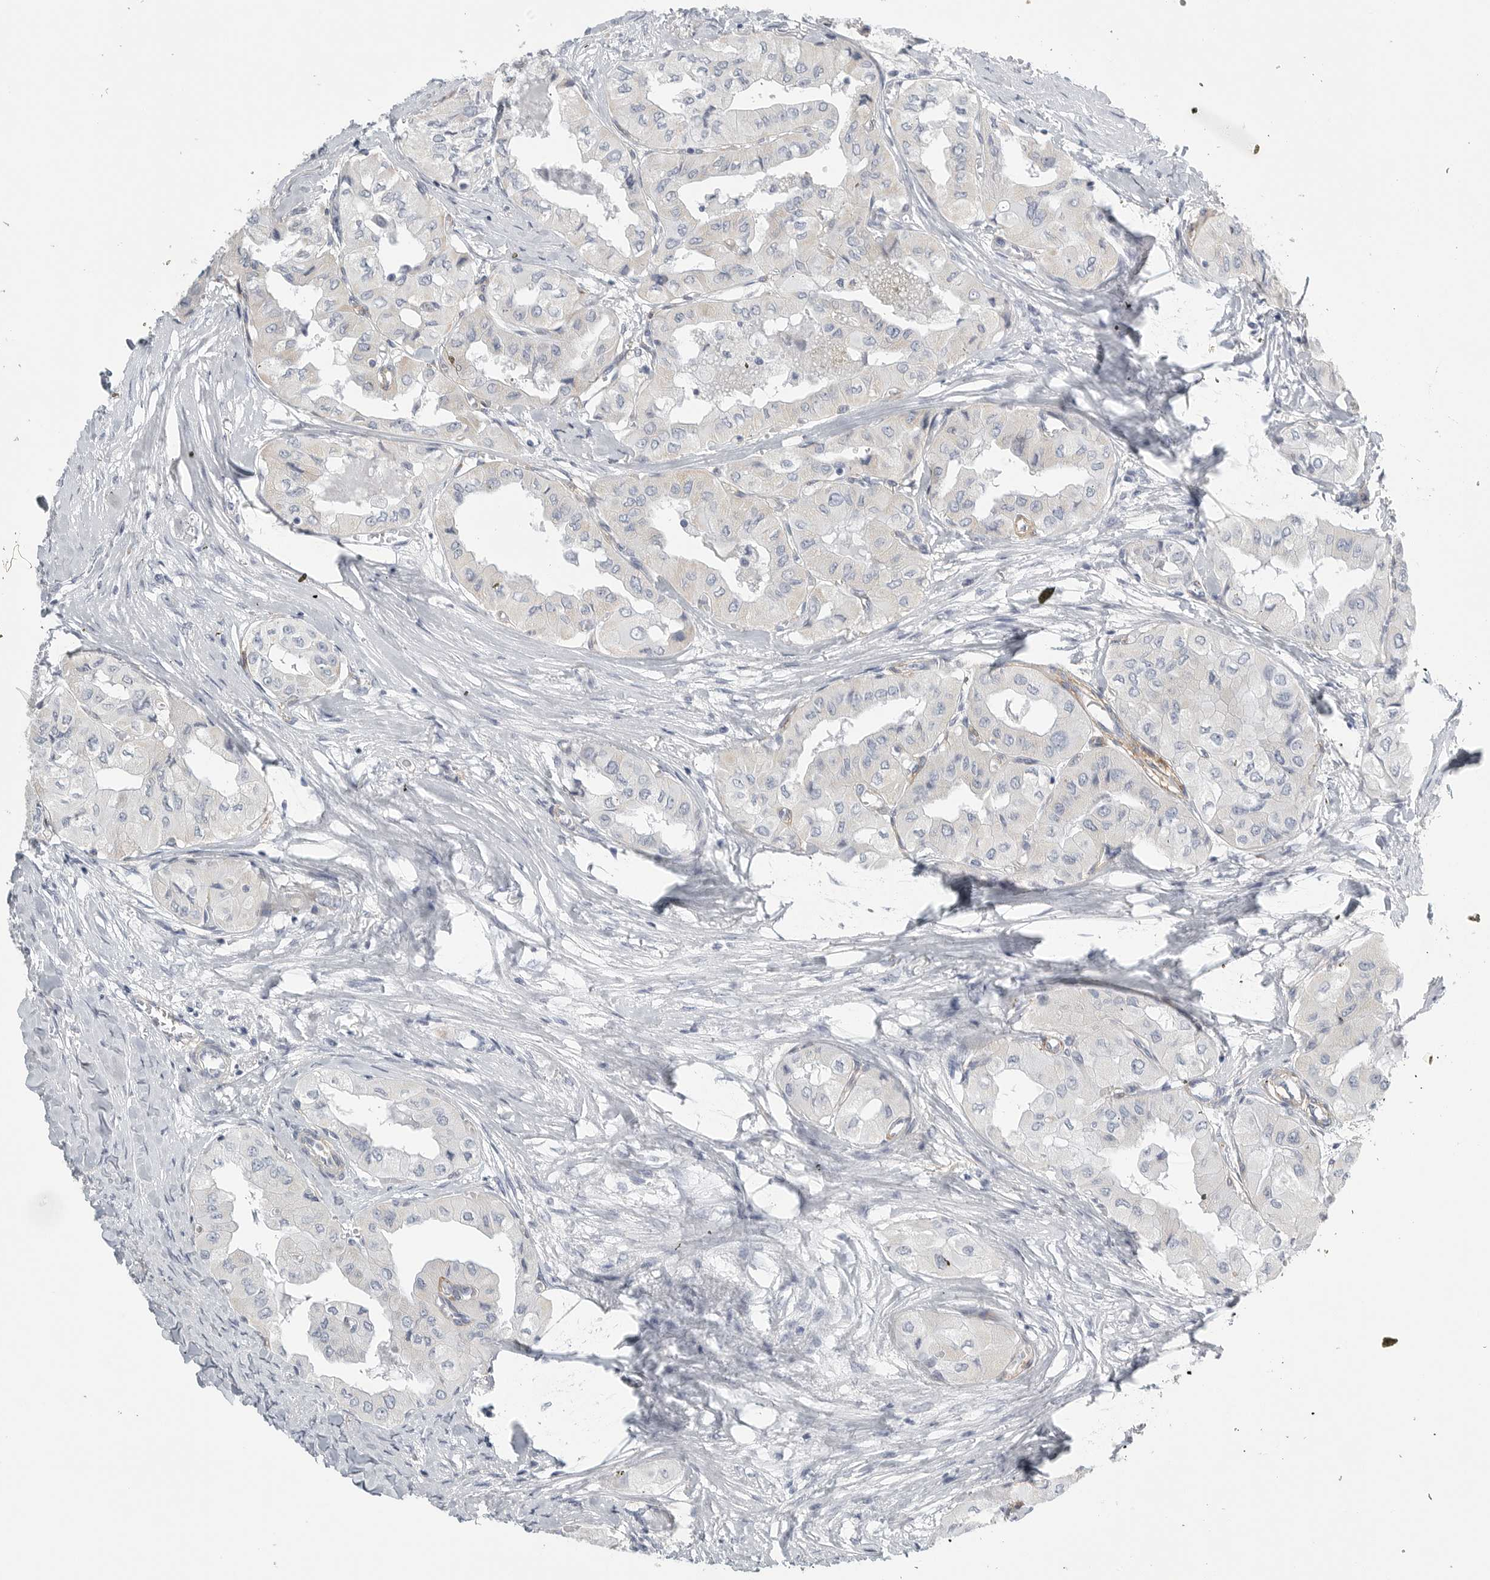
{"staining": {"intensity": "negative", "quantity": "none", "location": "none"}, "tissue": "thyroid cancer", "cell_type": "Tumor cells", "image_type": "cancer", "snomed": [{"axis": "morphology", "description": "Papillary adenocarcinoma, NOS"}, {"axis": "topography", "description": "Thyroid gland"}], "caption": "A micrograph of human thyroid cancer (papillary adenocarcinoma) is negative for staining in tumor cells.", "gene": "TNR", "patient": {"sex": "female", "age": 59}}